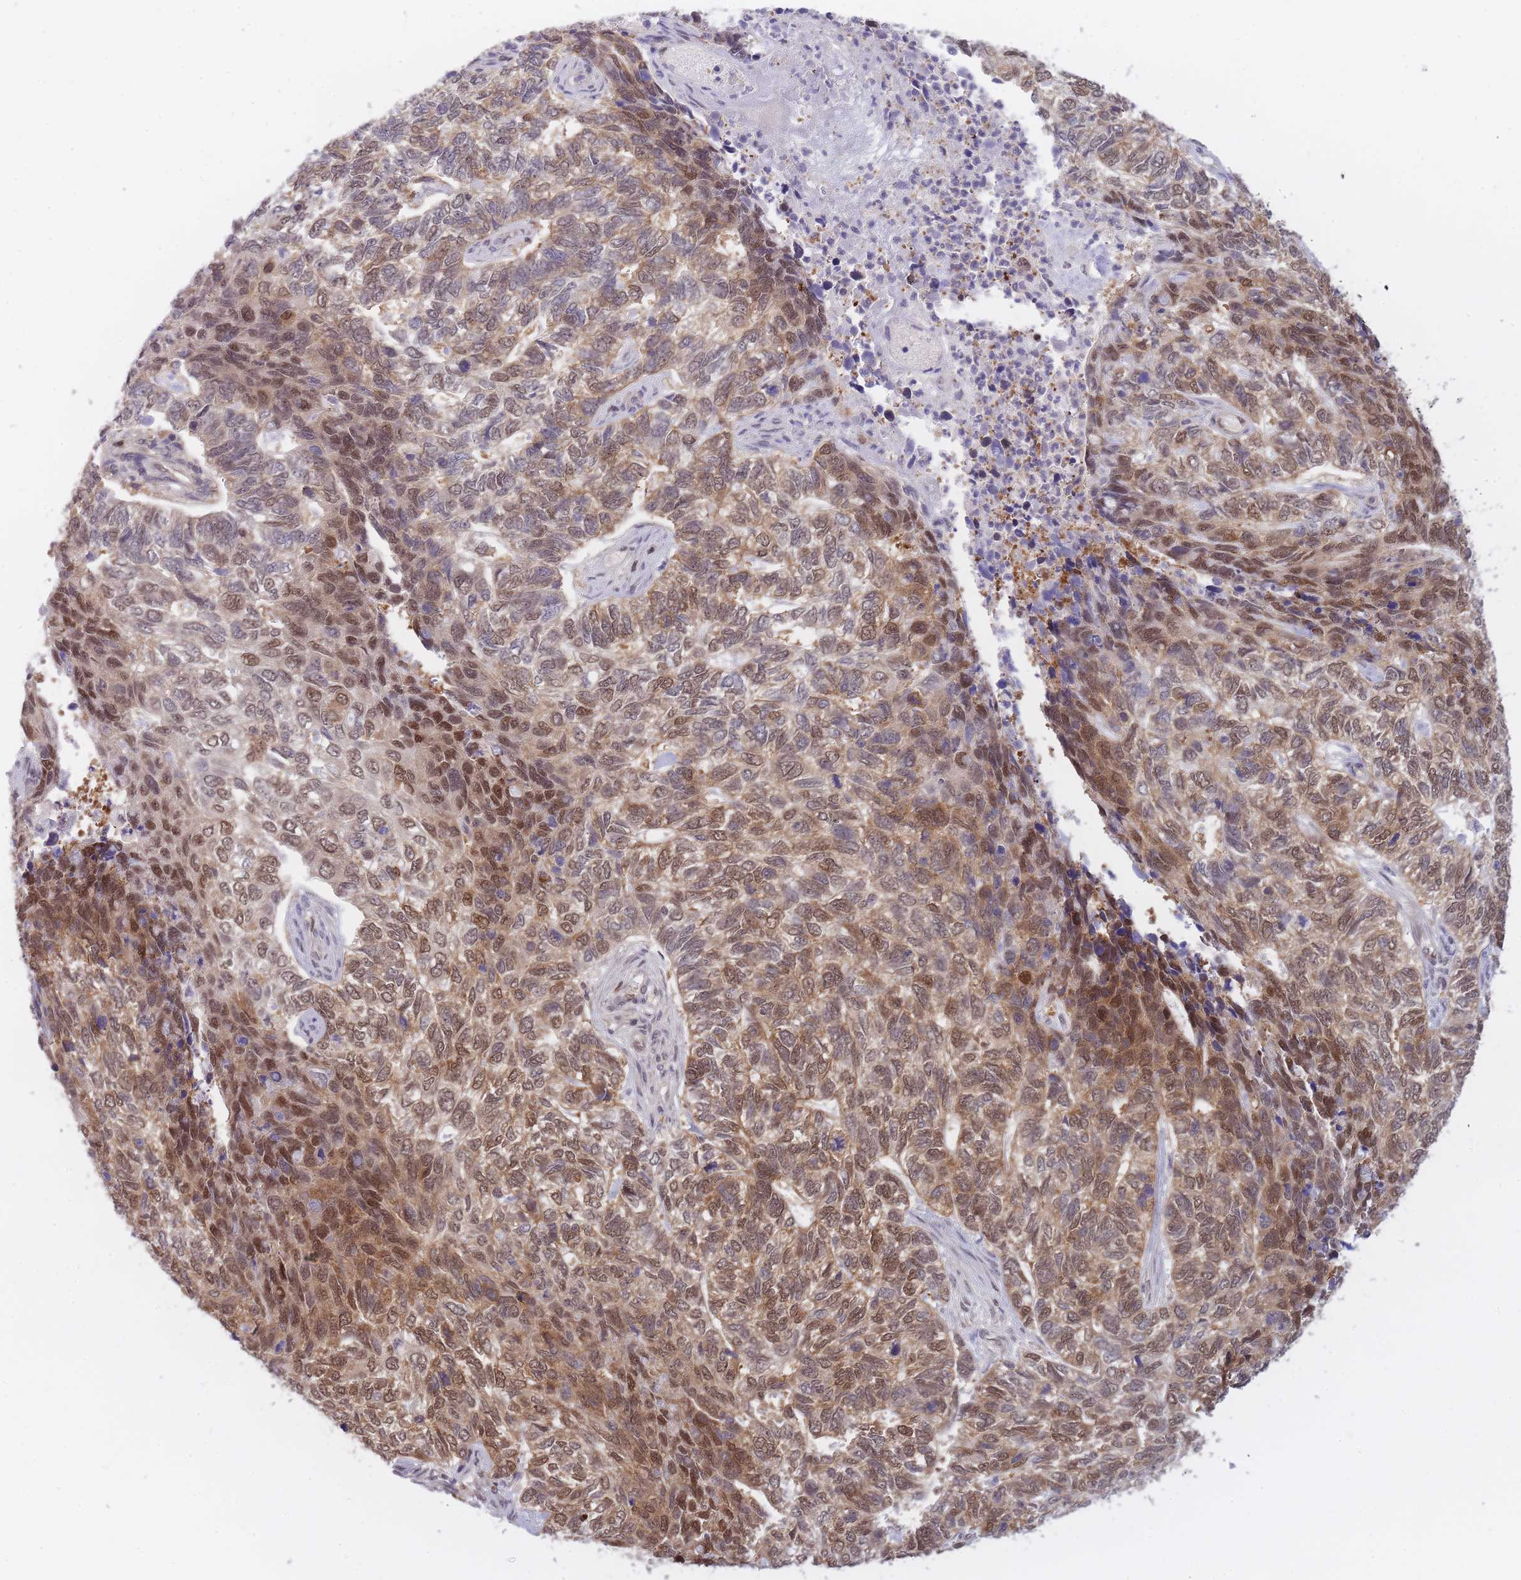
{"staining": {"intensity": "moderate", "quantity": "25%-75%", "location": "cytoplasmic/membranous,nuclear"}, "tissue": "skin cancer", "cell_type": "Tumor cells", "image_type": "cancer", "snomed": [{"axis": "morphology", "description": "Basal cell carcinoma"}, {"axis": "topography", "description": "Skin"}], "caption": "This histopathology image reveals immunohistochemistry (IHC) staining of skin cancer, with medium moderate cytoplasmic/membranous and nuclear staining in about 25%-75% of tumor cells.", "gene": "NSFL1C", "patient": {"sex": "female", "age": 65}}